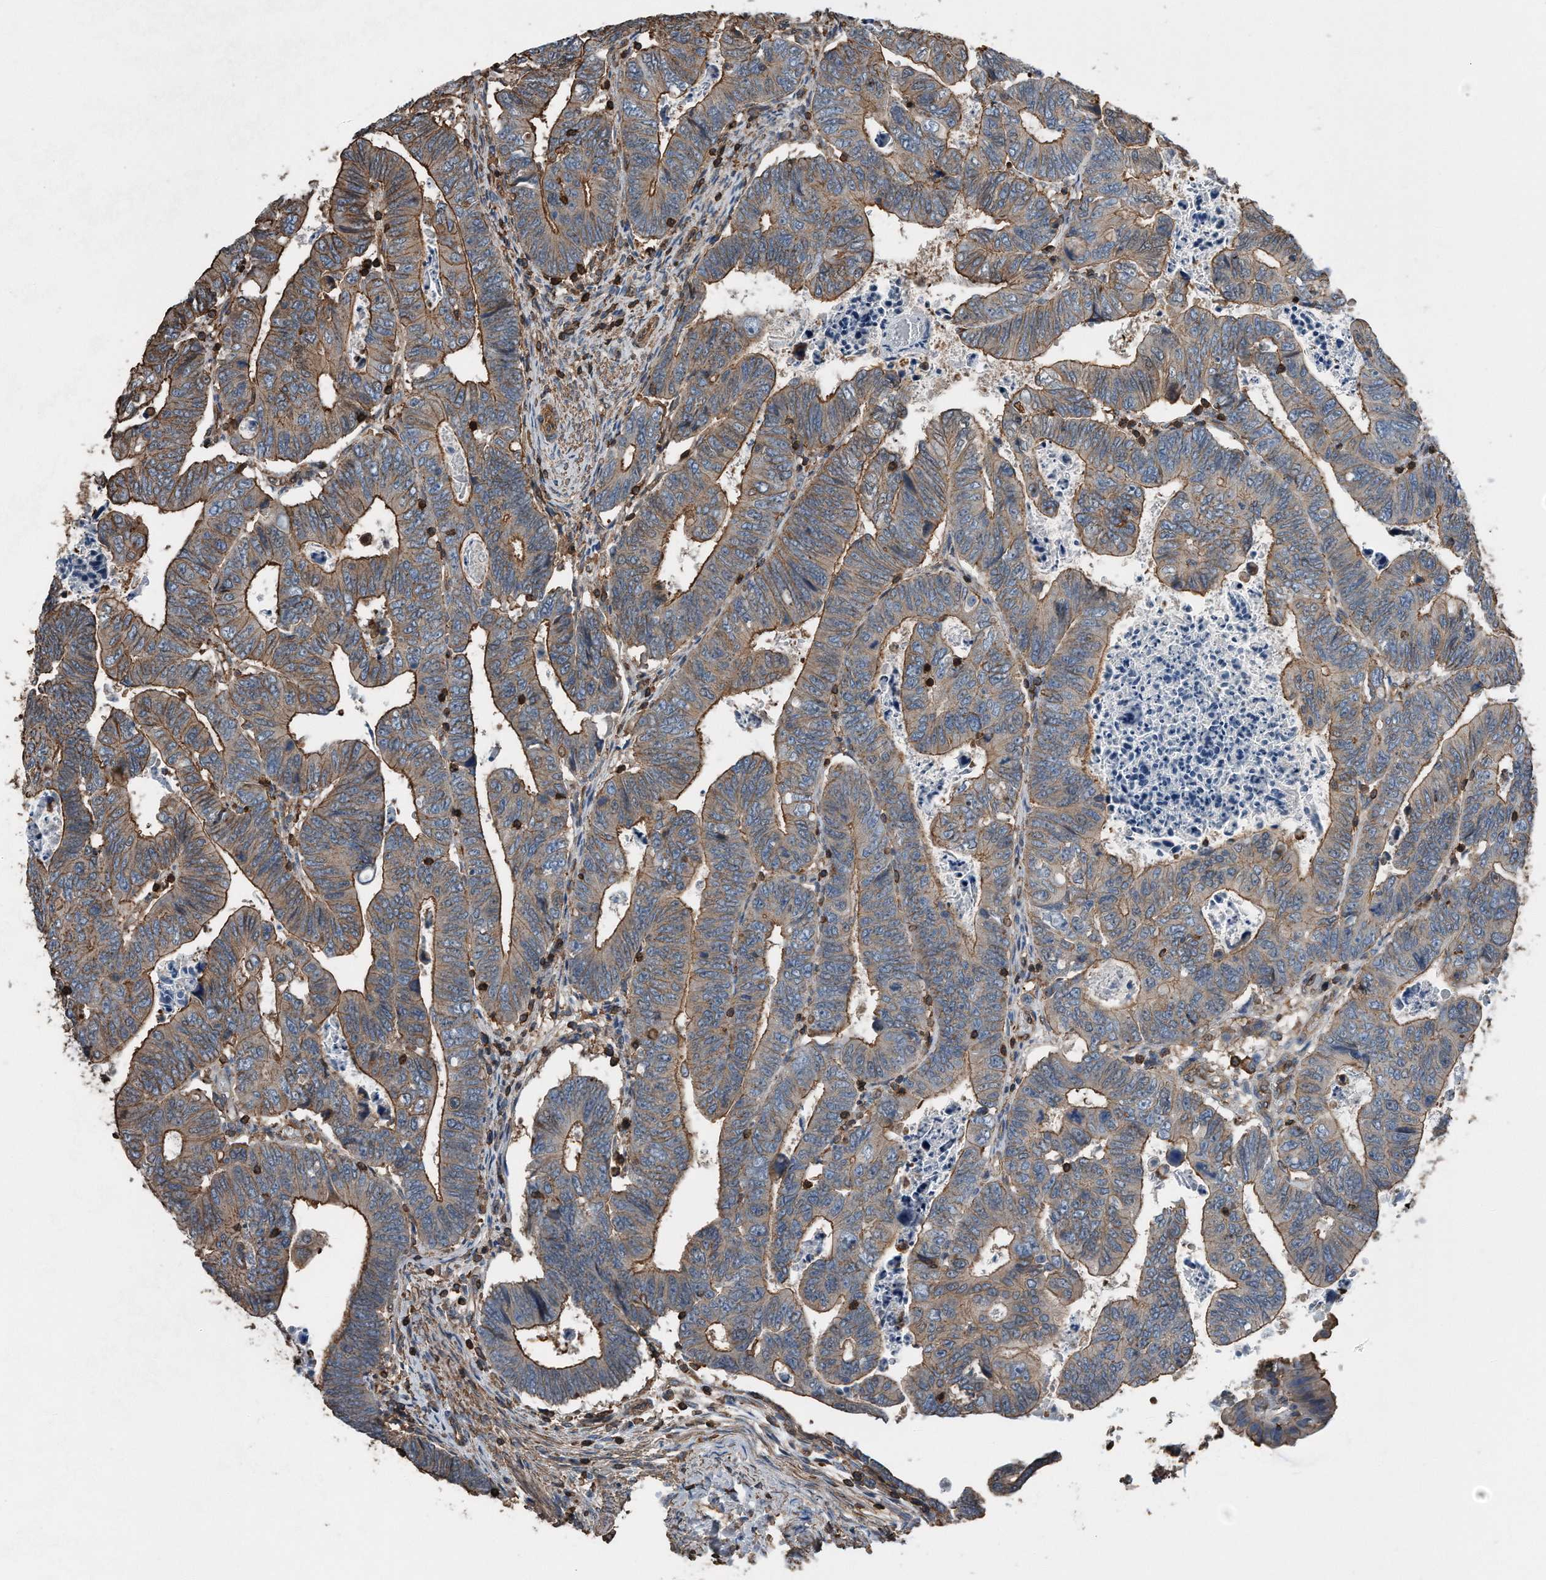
{"staining": {"intensity": "moderate", "quantity": ">75%", "location": "cytoplasmic/membranous"}, "tissue": "colorectal cancer", "cell_type": "Tumor cells", "image_type": "cancer", "snomed": [{"axis": "morphology", "description": "Normal tissue, NOS"}, {"axis": "morphology", "description": "Adenocarcinoma, NOS"}, {"axis": "topography", "description": "Rectum"}], "caption": "Immunohistochemistry histopathology image of colorectal cancer (adenocarcinoma) stained for a protein (brown), which shows medium levels of moderate cytoplasmic/membranous staining in about >75% of tumor cells.", "gene": "RSPO3", "patient": {"sex": "female", "age": 65}}